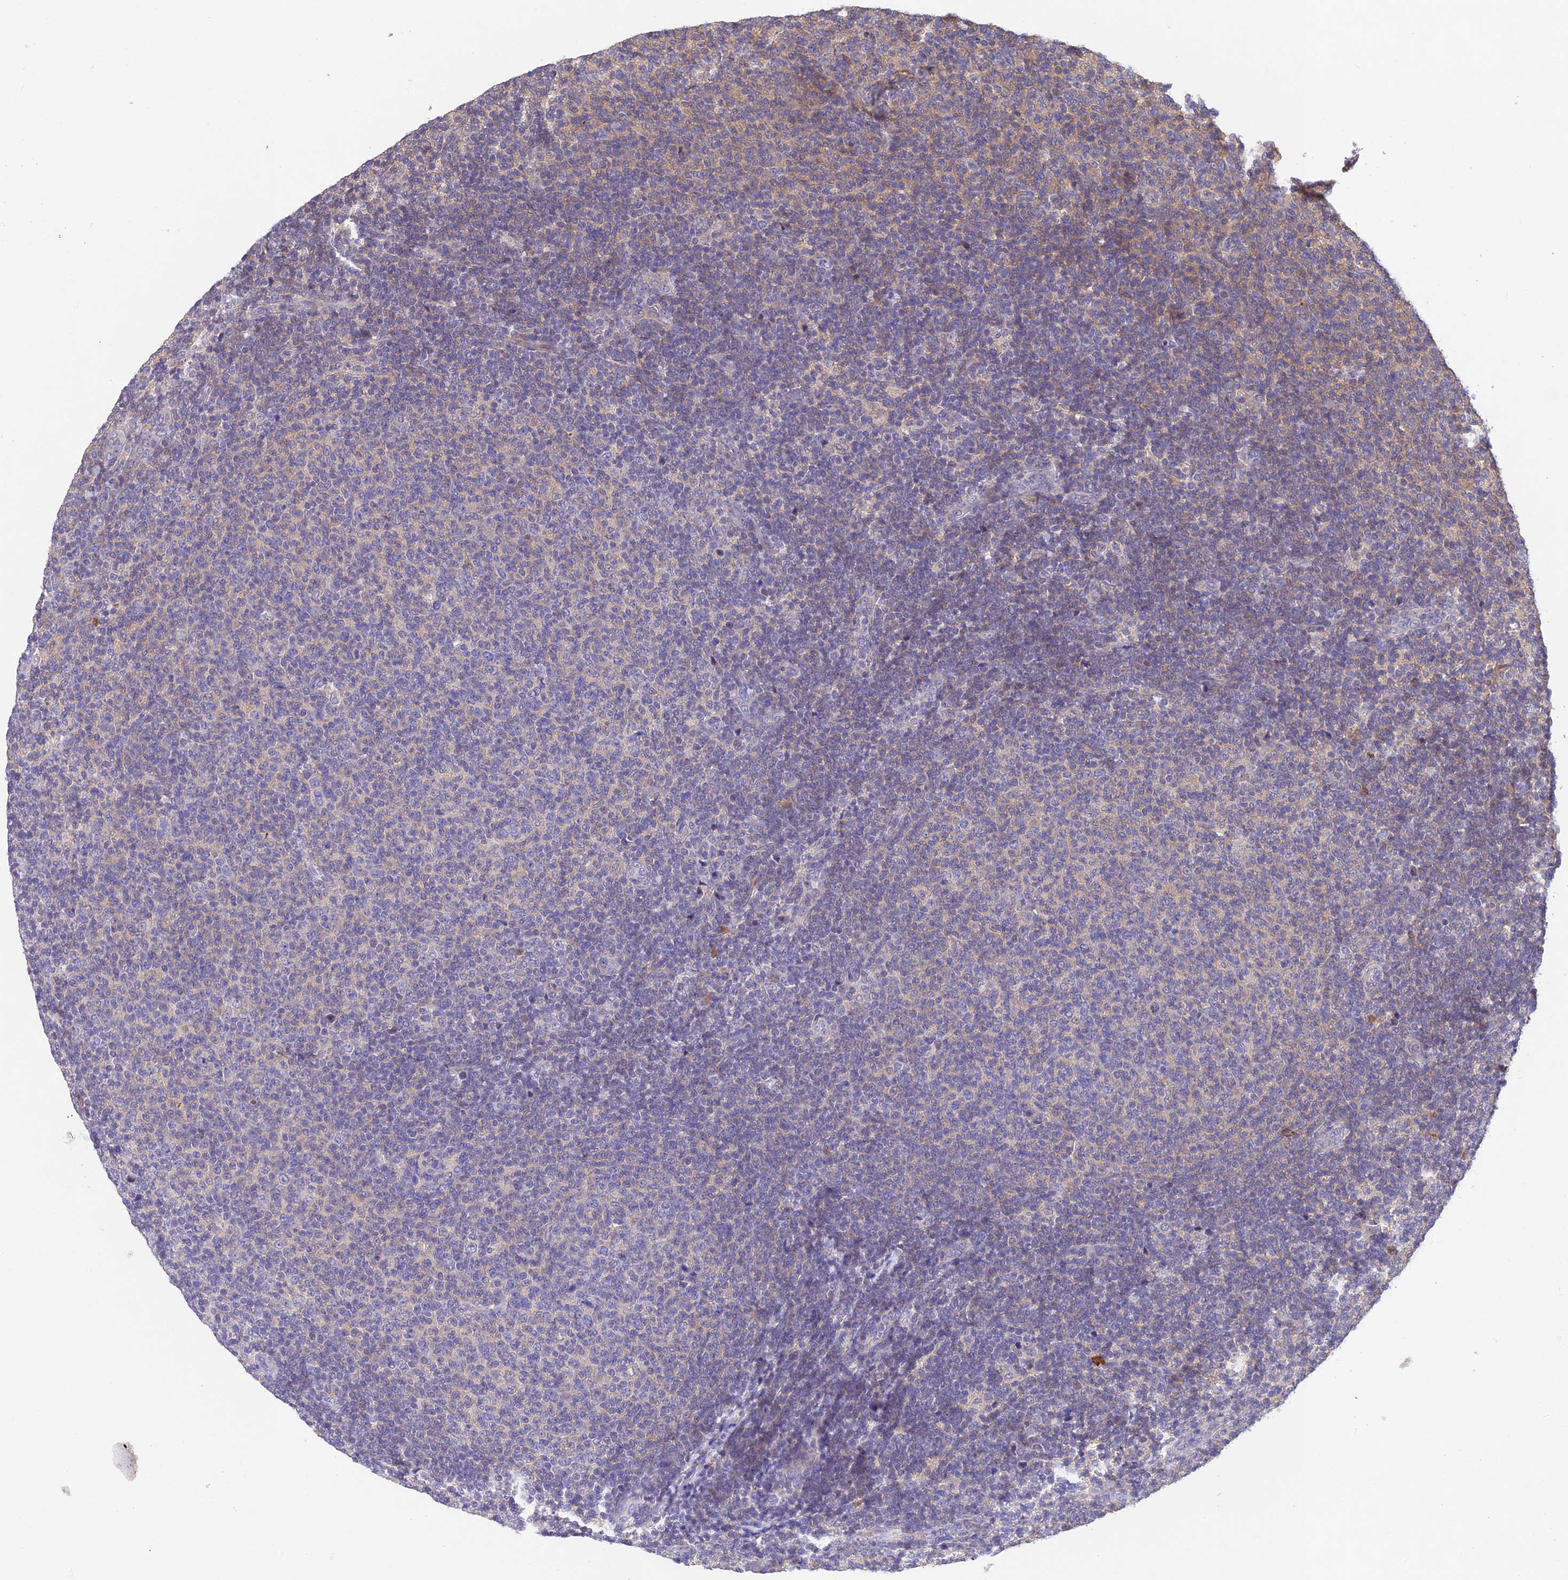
{"staining": {"intensity": "negative", "quantity": "none", "location": "none"}, "tissue": "lymphoma", "cell_type": "Tumor cells", "image_type": "cancer", "snomed": [{"axis": "morphology", "description": "Malignant lymphoma, non-Hodgkin's type, Low grade"}, {"axis": "topography", "description": "Lymph node"}], "caption": "Histopathology image shows no significant protein expression in tumor cells of low-grade malignant lymphoma, non-Hodgkin's type.", "gene": "DENND5B", "patient": {"sex": "male", "age": 66}}